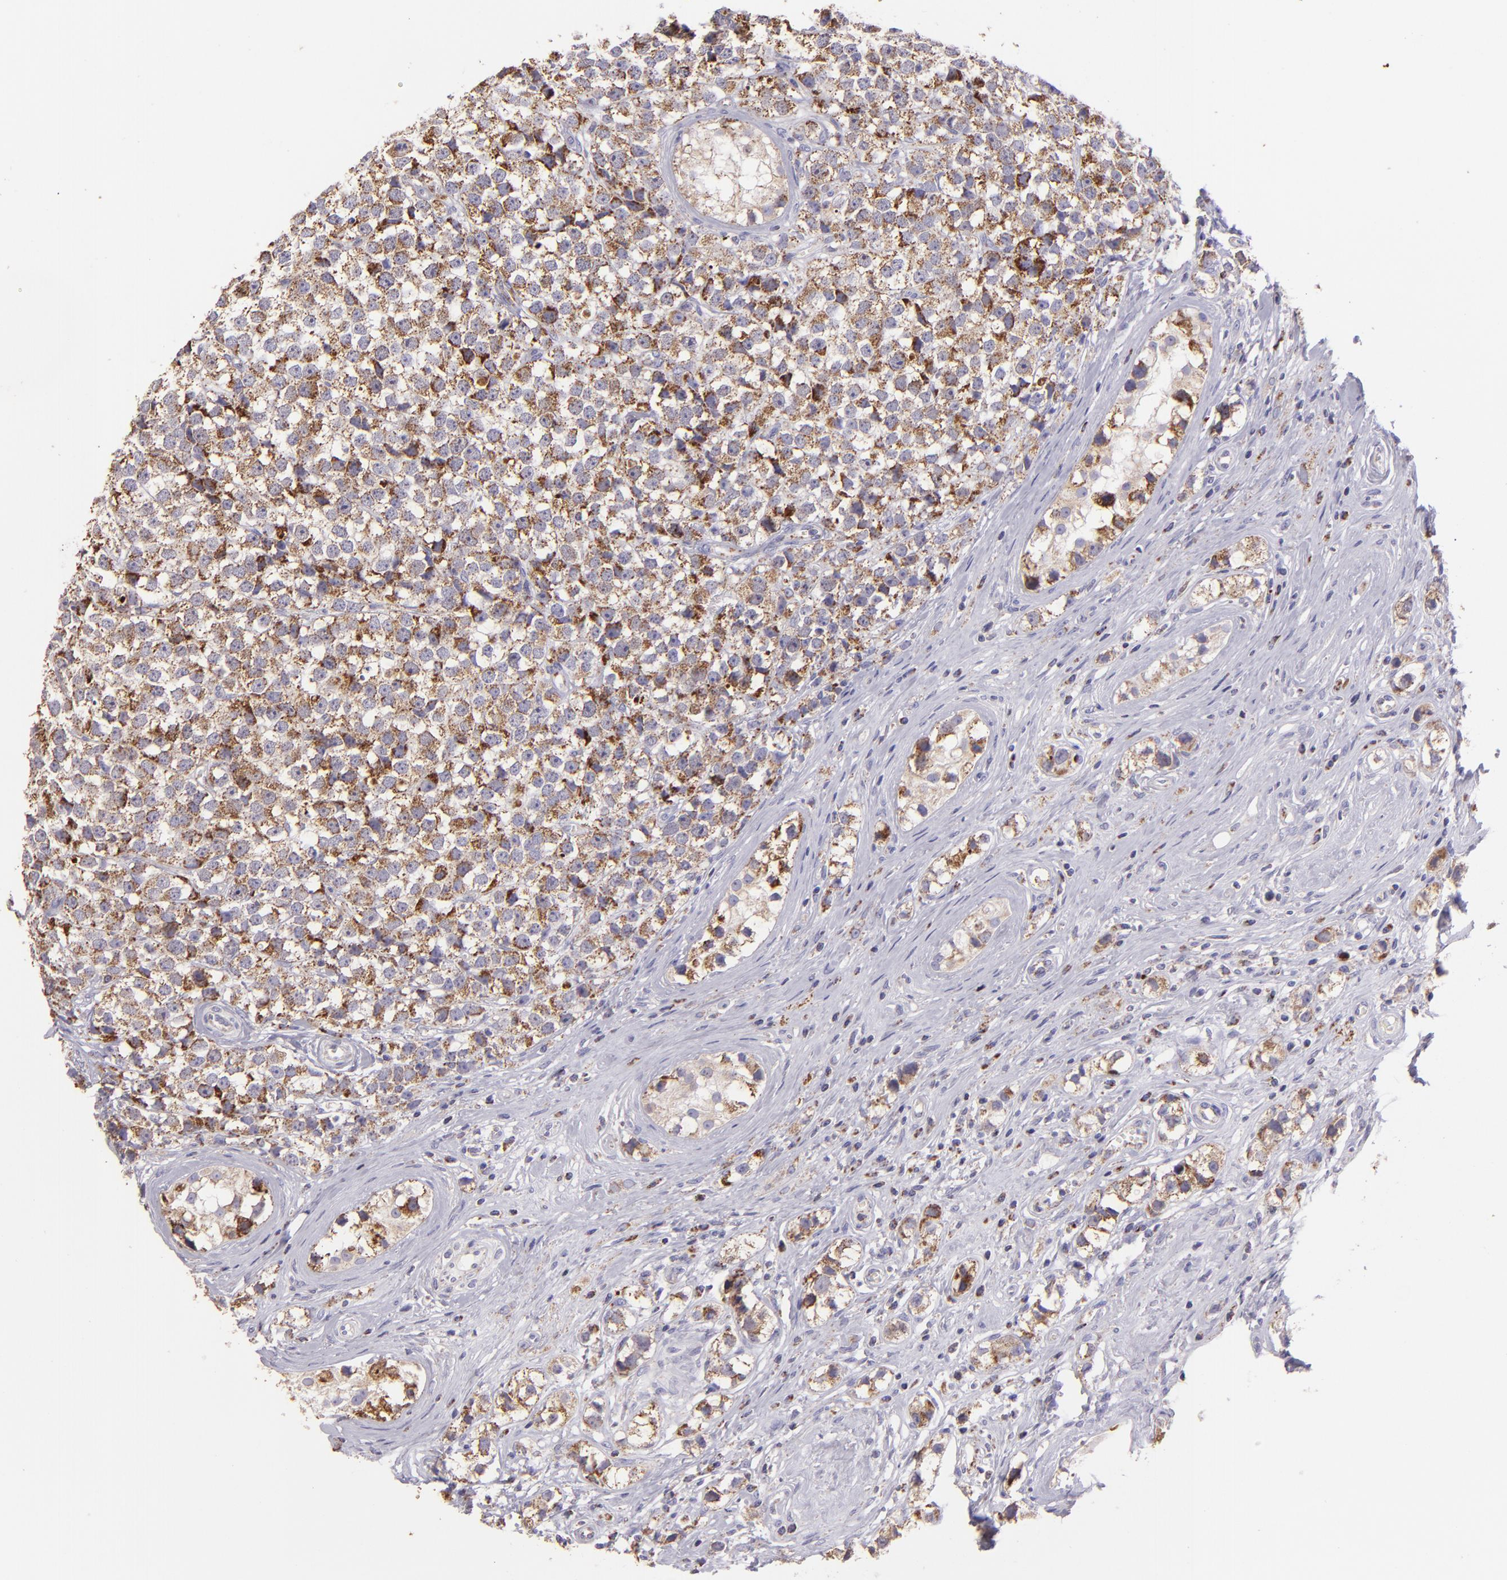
{"staining": {"intensity": "moderate", "quantity": ">75%", "location": "cytoplasmic/membranous"}, "tissue": "testis cancer", "cell_type": "Tumor cells", "image_type": "cancer", "snomed": [{"axis": "morphology", "description": "Seminoma, NOS"}, {"axis": "topography", "description": "Testis"}], "caption": "A medium amount of moderate cytoplasmic/membranous staining is identified in approximately >75% of tumor cells in testis seminoma tissue.", "gene": "HSPD1", "patient": {"sex": "male", "age": 25}}